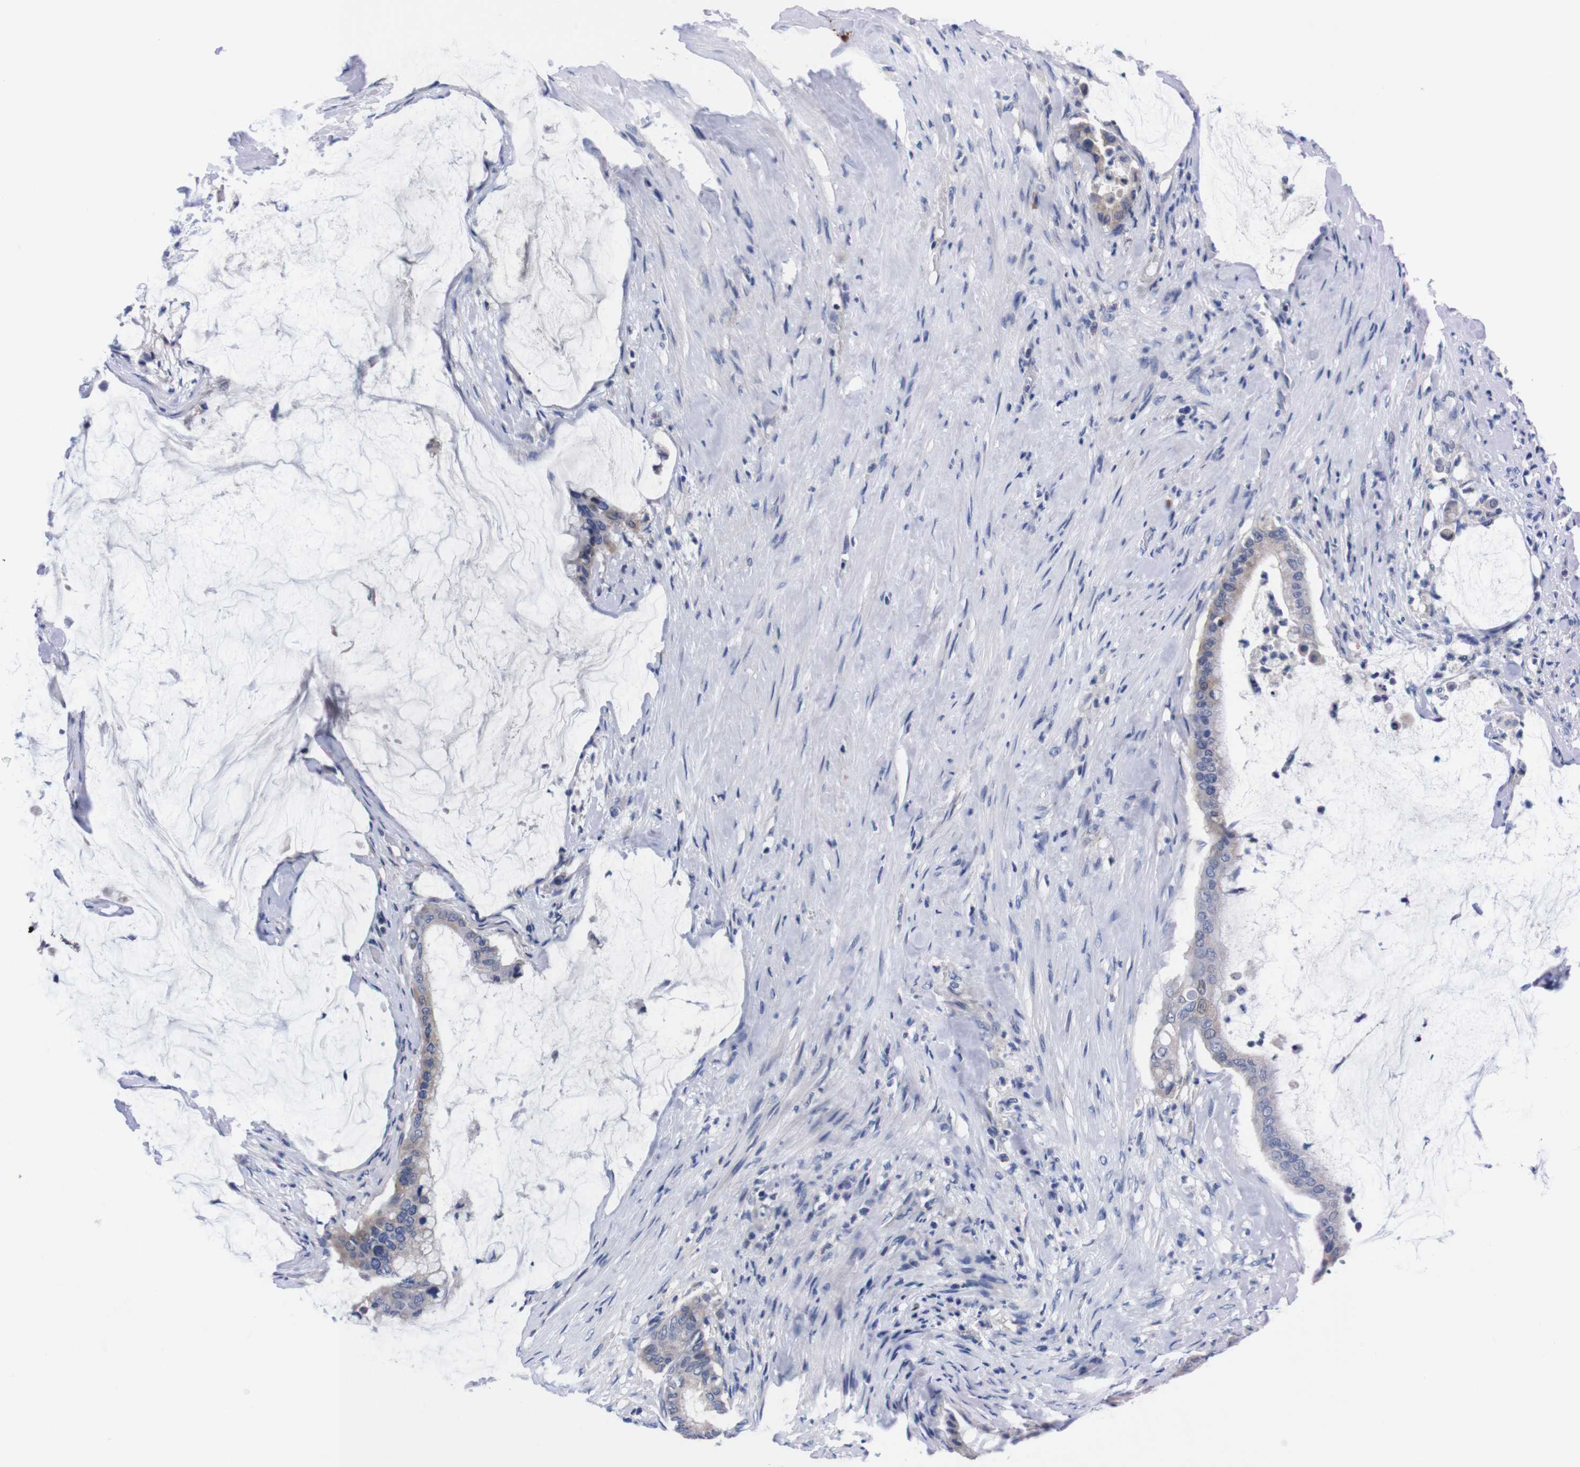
{"staining": {"intensity": "negative", "quantity": "none", "location": "none"}, "tissue": "pancreatic cancer", "cell_type": "Tumor cells", "image_type": "cancer", "snomed": [{"axis": "morphology", "description": "Adenocarcinoma, NOS"}, {"axis": "topography", "description": "Pancreas"}], "caption": "A photomicrograph of pancreatic cancer (adenocarcinoma) stained for a protein shows no brown staining in tumor cells.", "gene": "FAM210A", "patient": {"sex": "male", "age": 41}}